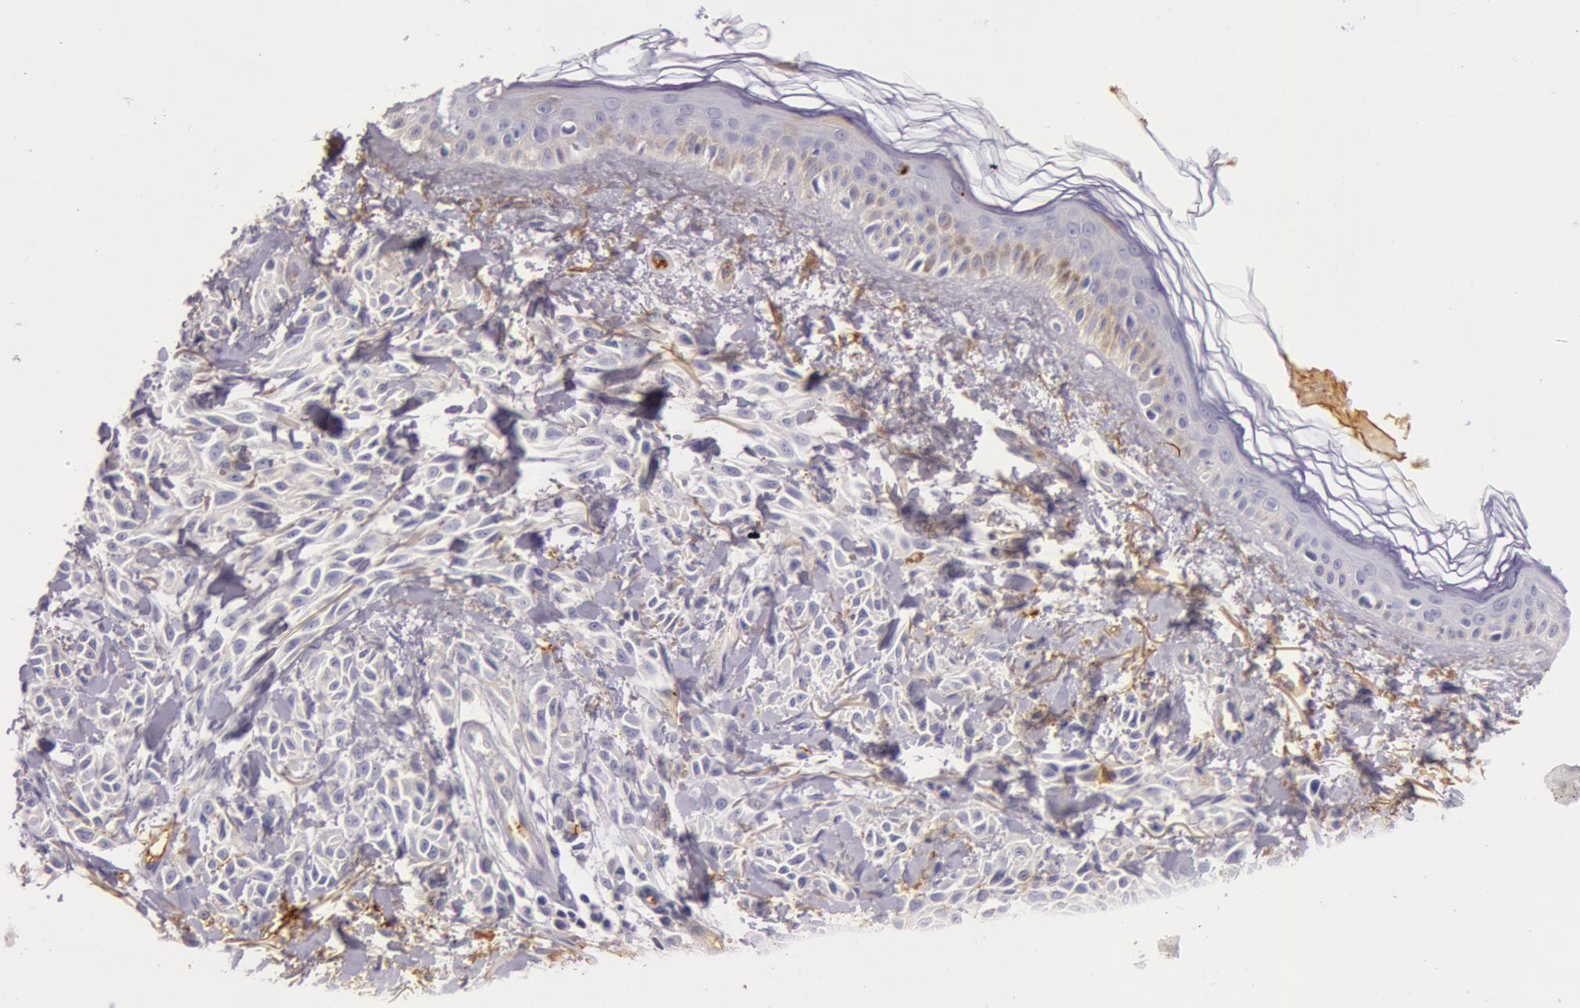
{"staining": {"intensity": "weak", "quantity": "<25%", "location": "cytoplasmic/membranous"}, "tissue": "melanoma", "cell_type": "Tumor cells", "image_type": "cancer", "snomed": [{"axis": "morphology", "description": "Malignant melanoma, NOS"}, {"axis": "topography", "description": "Skin"}], "caption": "This is a histopathology image of immunohistochemistry staining of melanoma, which shows no positivity in tumor cells.", "gene": "C4BPA", "patient": {"sex": "female", "age": 73}}